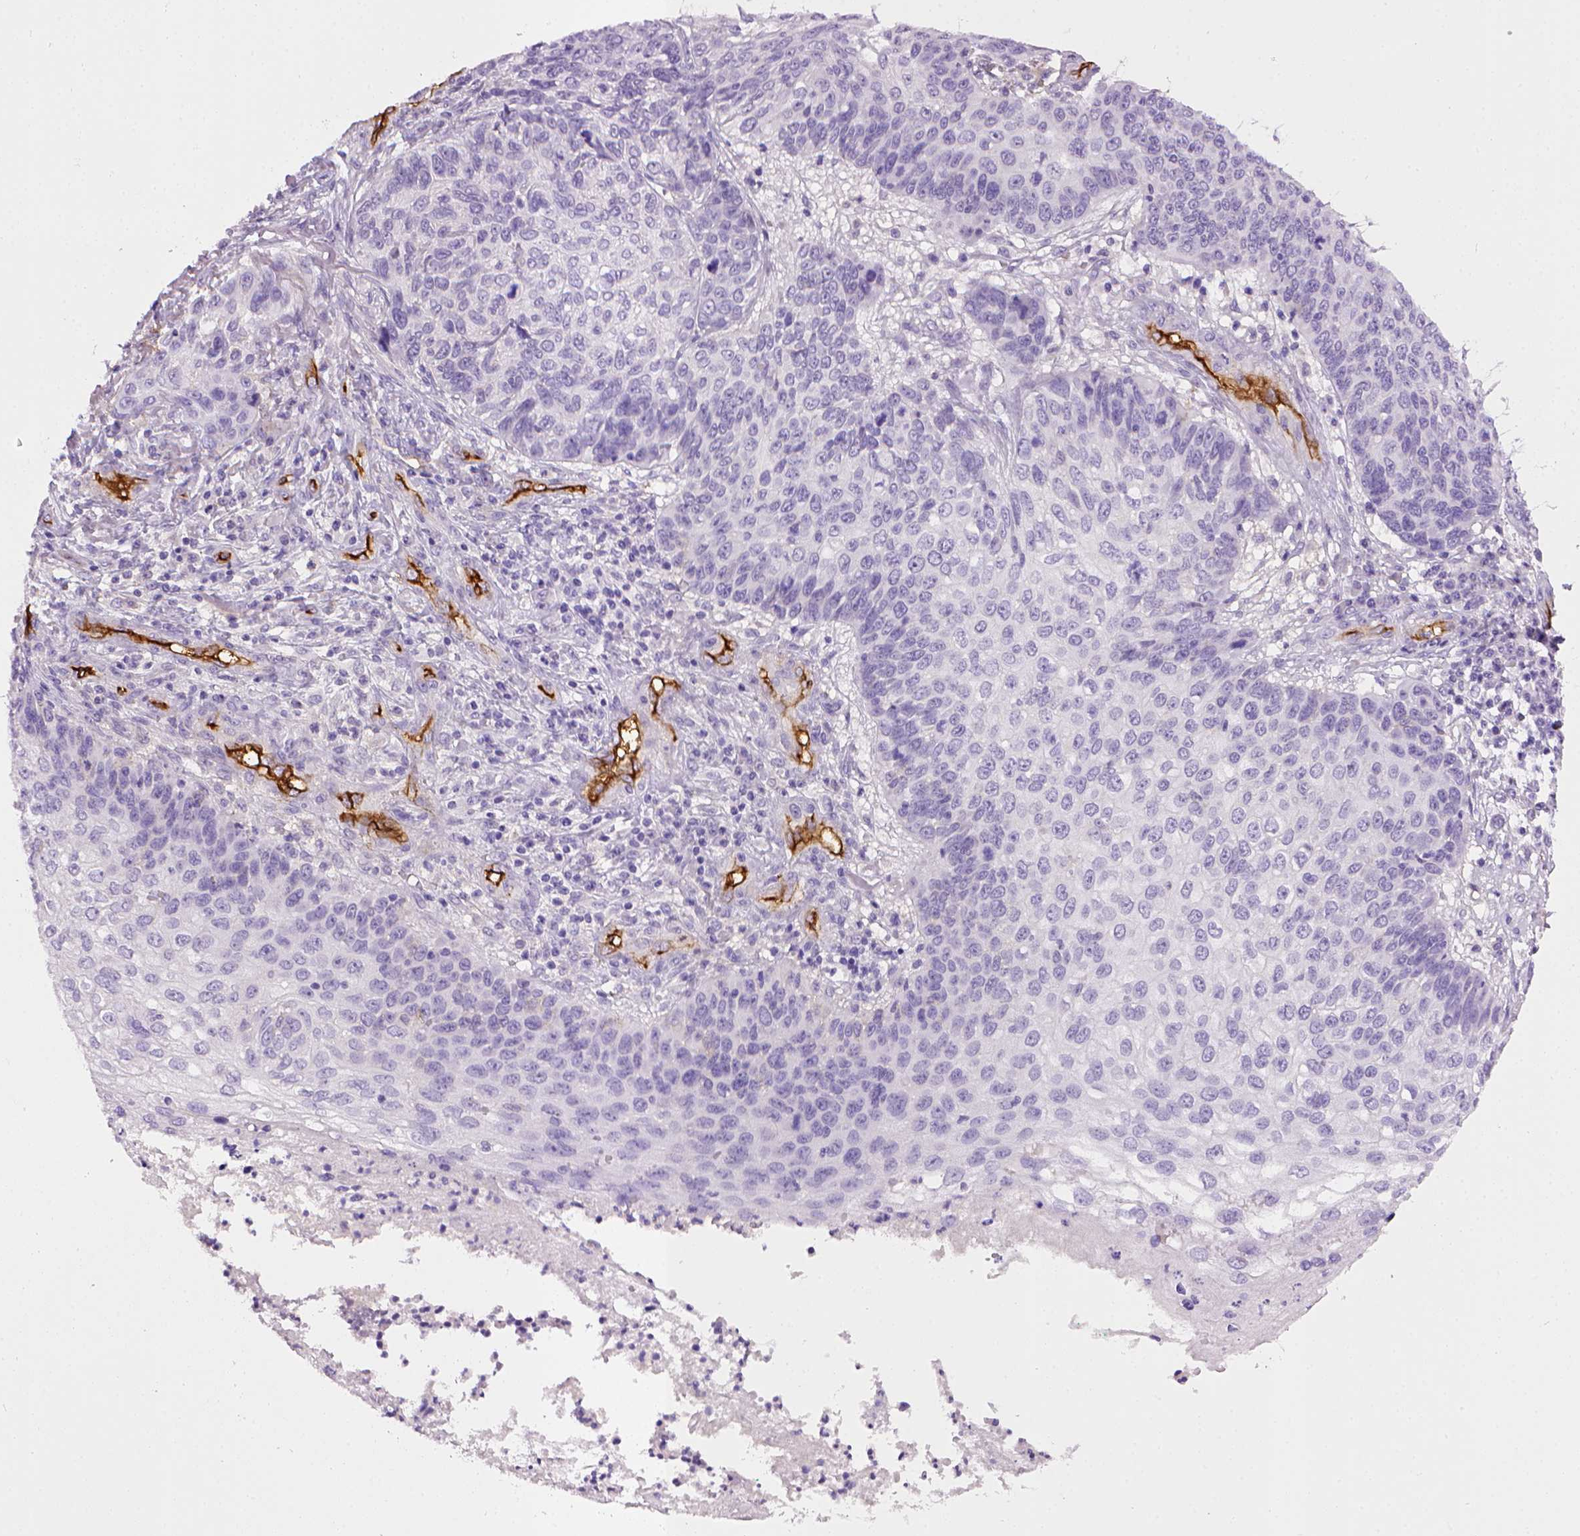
{"staining": {"intensity": "negative", "quantity": "none", "location": "none"}, "tissue": "skin cancer", "cell_type": "Tumor cells", "image_type": "cancer", "snomed": [{"axis": "morphology", "description": "Squamous cell carcinoma, NOS"}, {"axis": "topography", "description": "Skin"}], "caption": "Skin cancer stained for a protein using immunohistochemistry (IHC) displays no expression tumor cells.", "gene": "ENG", "patient": {"sex": "male", "age": 92}}